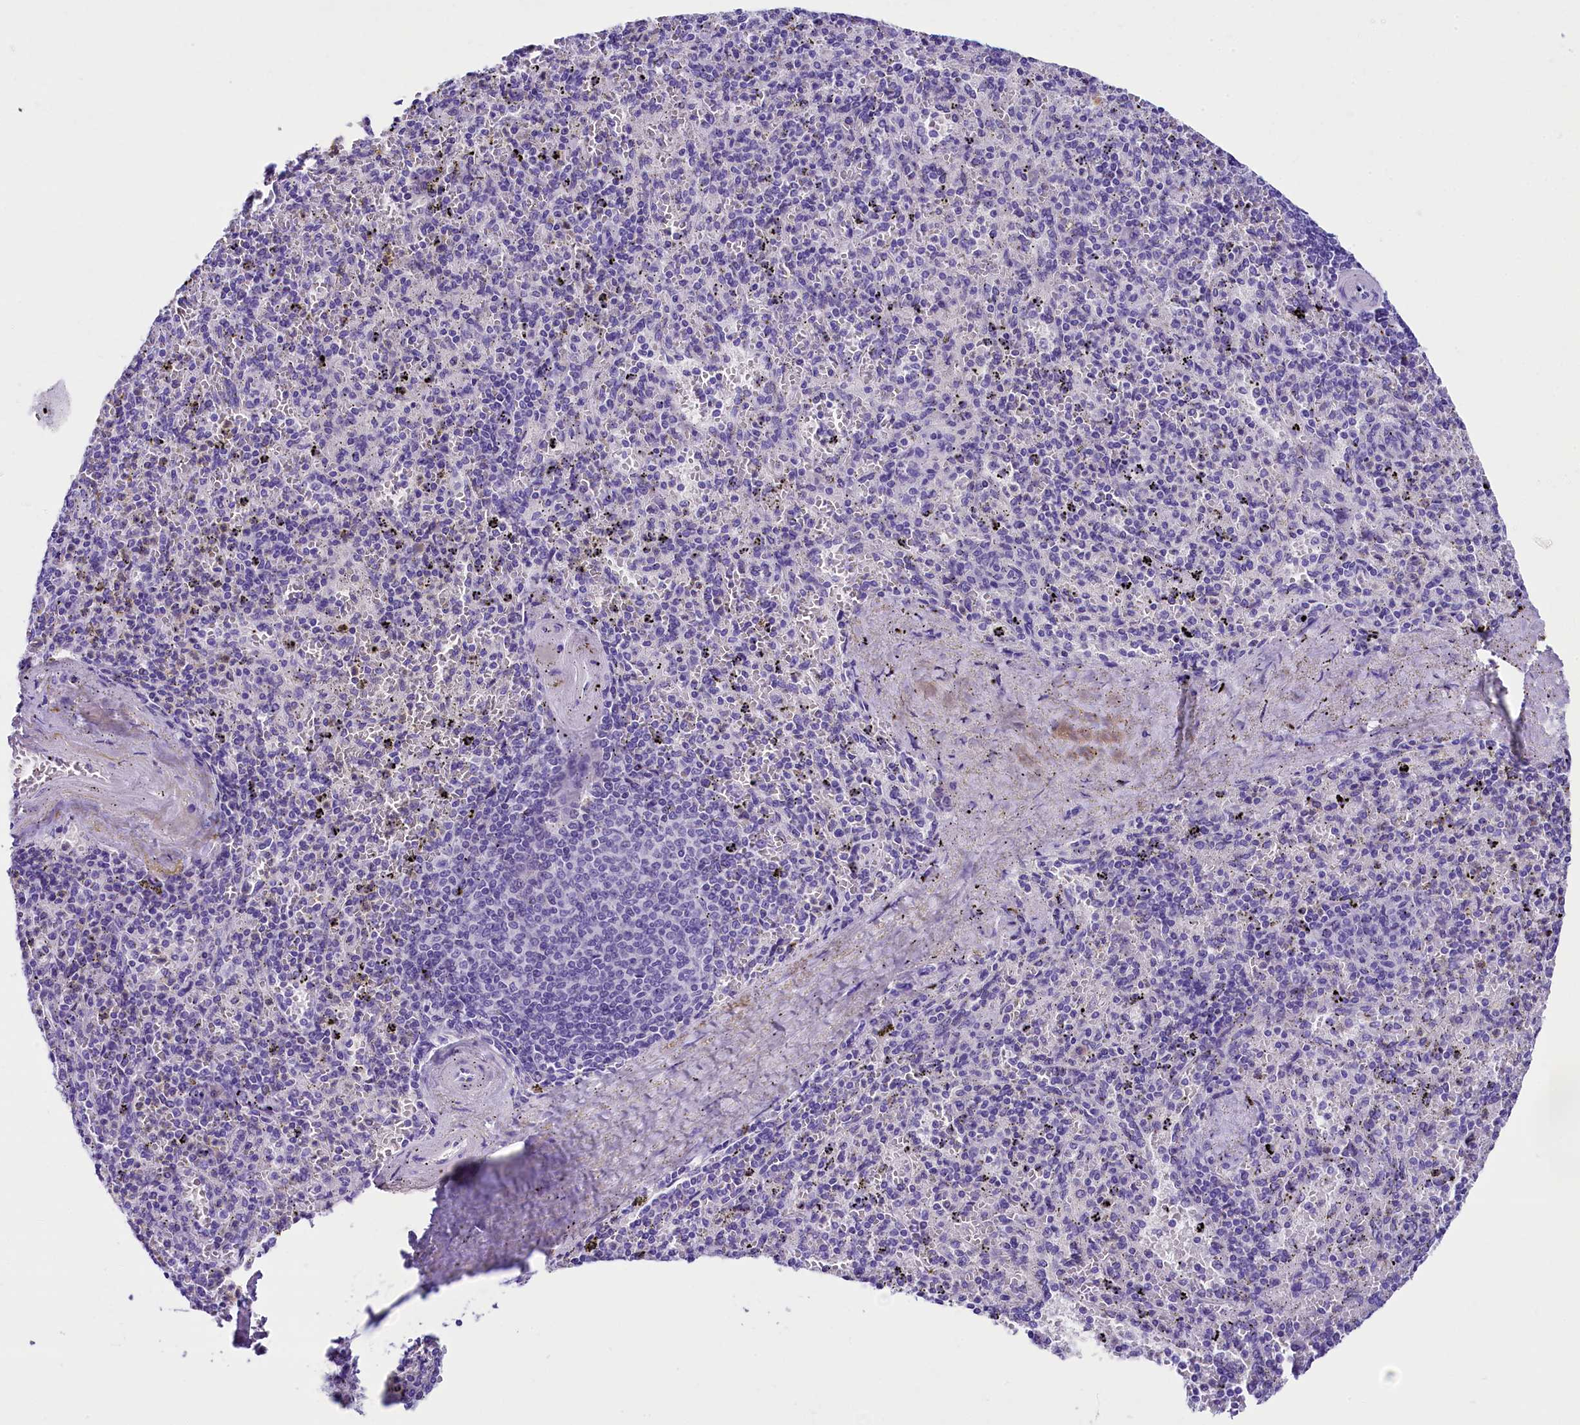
{"staining": {"intensity": "negative", "quantity": "none", "location": "none"}, "tissue": "spleen", "cell_type": "Cells in red pulp", "image_type": "normal", "snomed": [{"axis": "morphology", "description": "Normal tissue, NOS"}, {"axis": "topography", "description": "Spleen"}], "caption": "IHC micrograph of normal spleen stained for a protein (brown), which exhibits no expression in cells in red pulp. (DAB immunohistochemistry with hematoxylin counter stain).", "gene": "SKIDA1", "patient": {"sex": "male", "age": 82}}